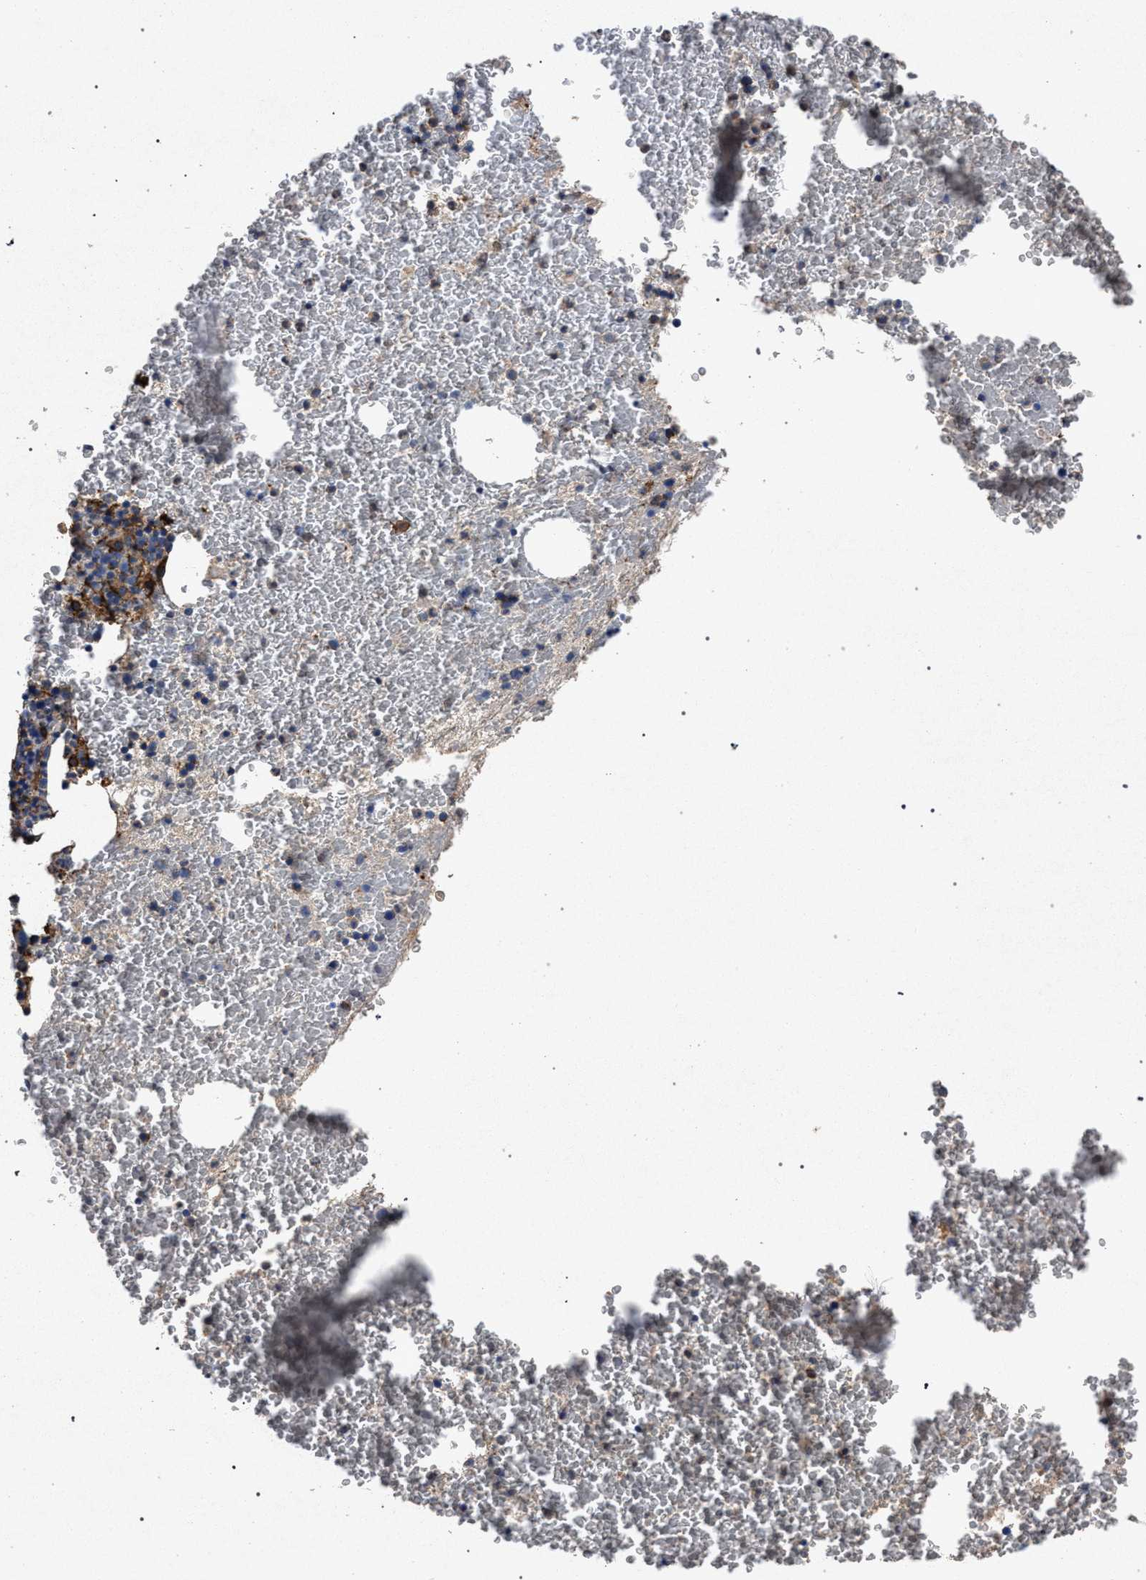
{"staining": {"intensity": "moderate", "quantity": "<25%", "location": "cytoplasmic/membranous"}, "tissue": "bone marrow", "cell_type": "Hematopoietic cells", "image_type": "normal", "snomed": [{"axis": "morphology", "description": "Normal tissue, NOS"}, {"axis": "morphology", "description": "Inflammation, NOS"}, {"axis": "topography", "description": "Bone marrow"}], "caption": "Benign bone marrow was stained to show a protein in brown. There is low levels of moderate cytoplasmic/membranous positivity in about <25% of hematopoietic cells. (IHC, brightfield microscopy, high magnification).", "gene": "MARCKS", "patient": {"sex": "male", "age": 47}}